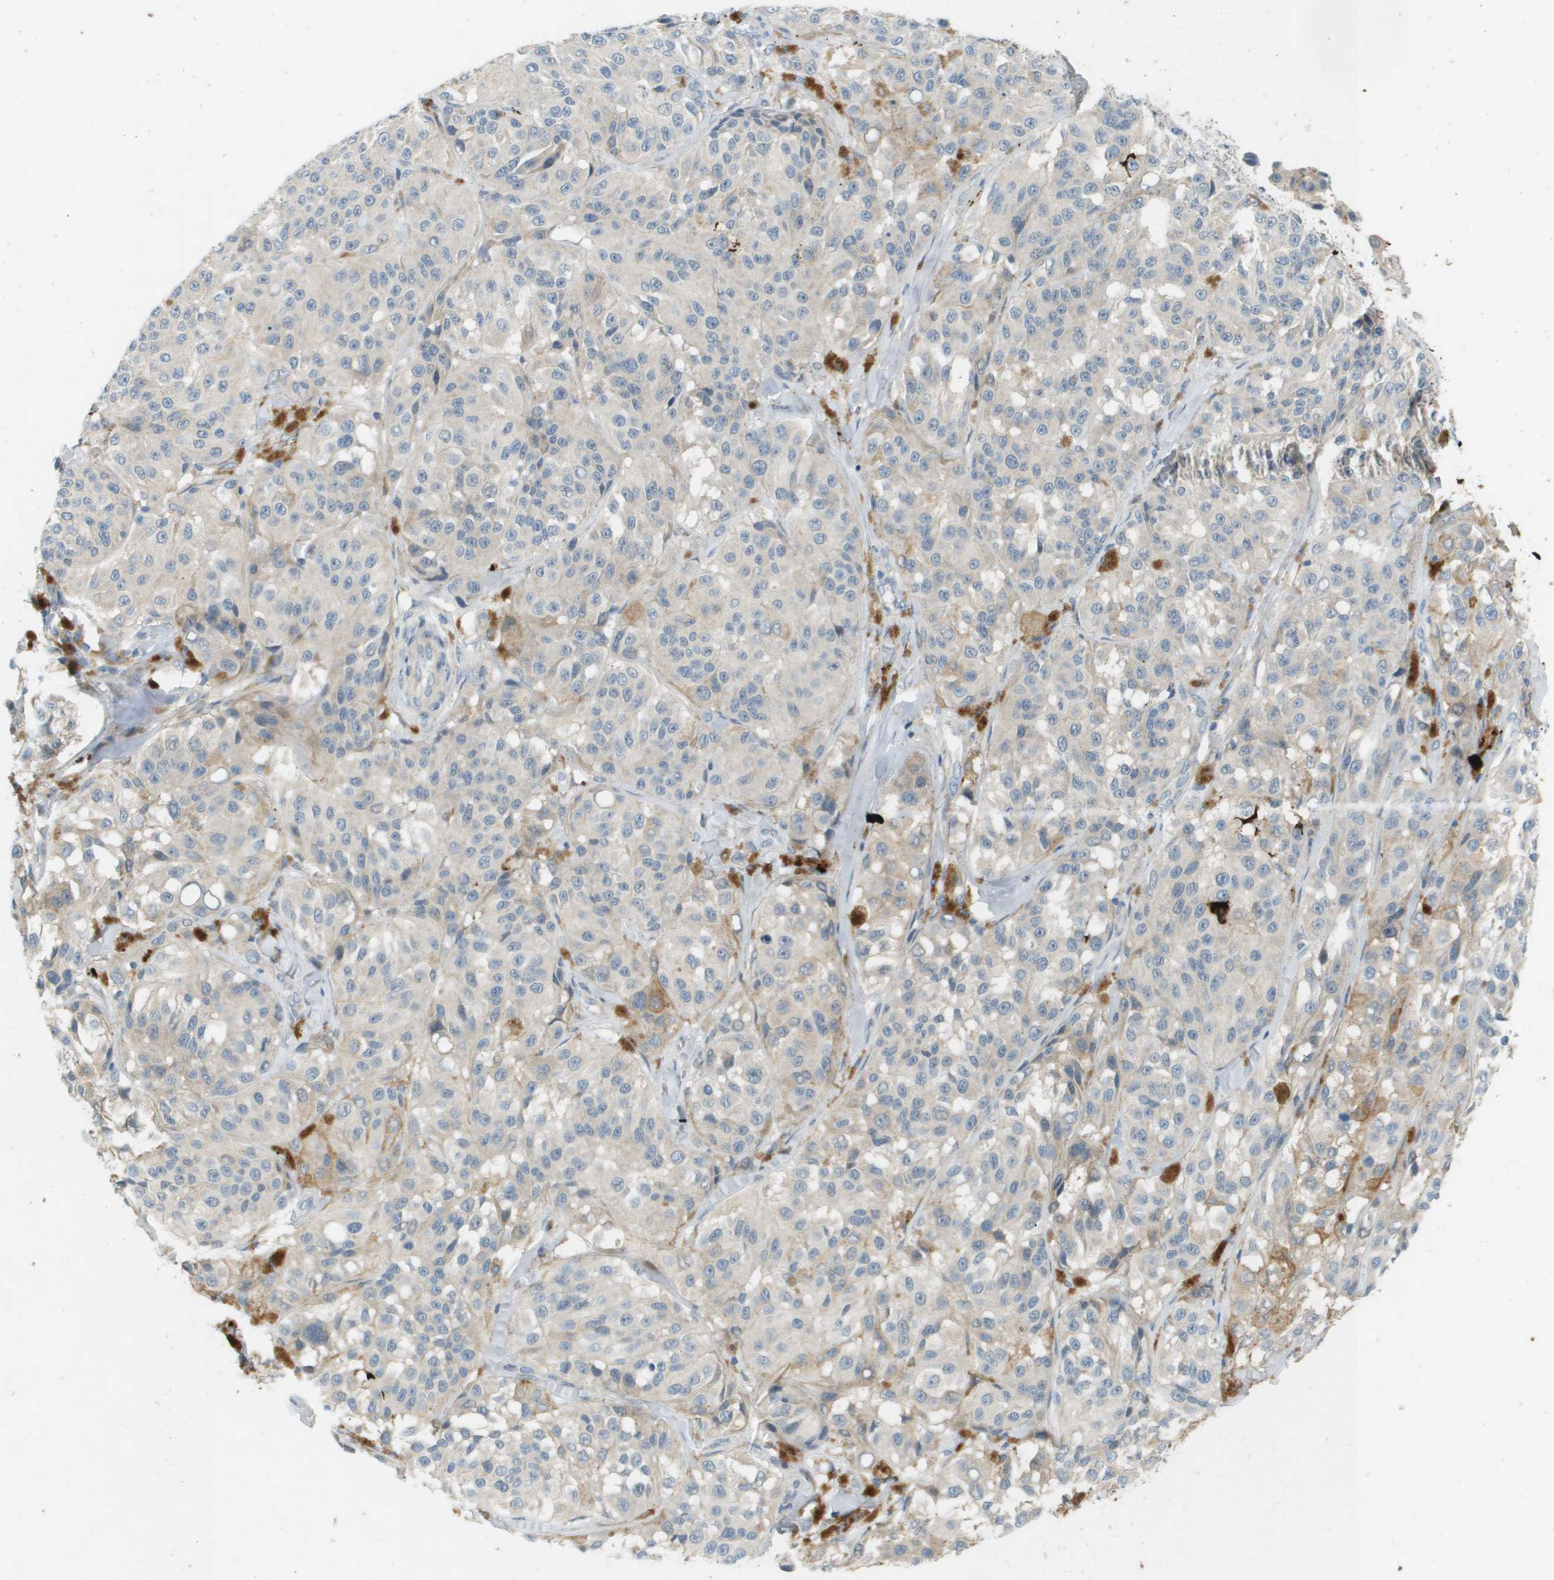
{"staining": {"intensity": "negative", "quantity": "none", "location": "none"}, "tissue": "melanoma", "cell_type": "Tumor cells", "image_type": "cancer", "snomed": [{"axis": "morphology", "description": "Malignant melanoma, NOS"}, {"axis": "topography", "description": "Skin"}], "caption": "Tumor cells show no significant protein positivity in melanoma.", "gene": "VTN", "patient": {"sex": "male", "age": 84}}